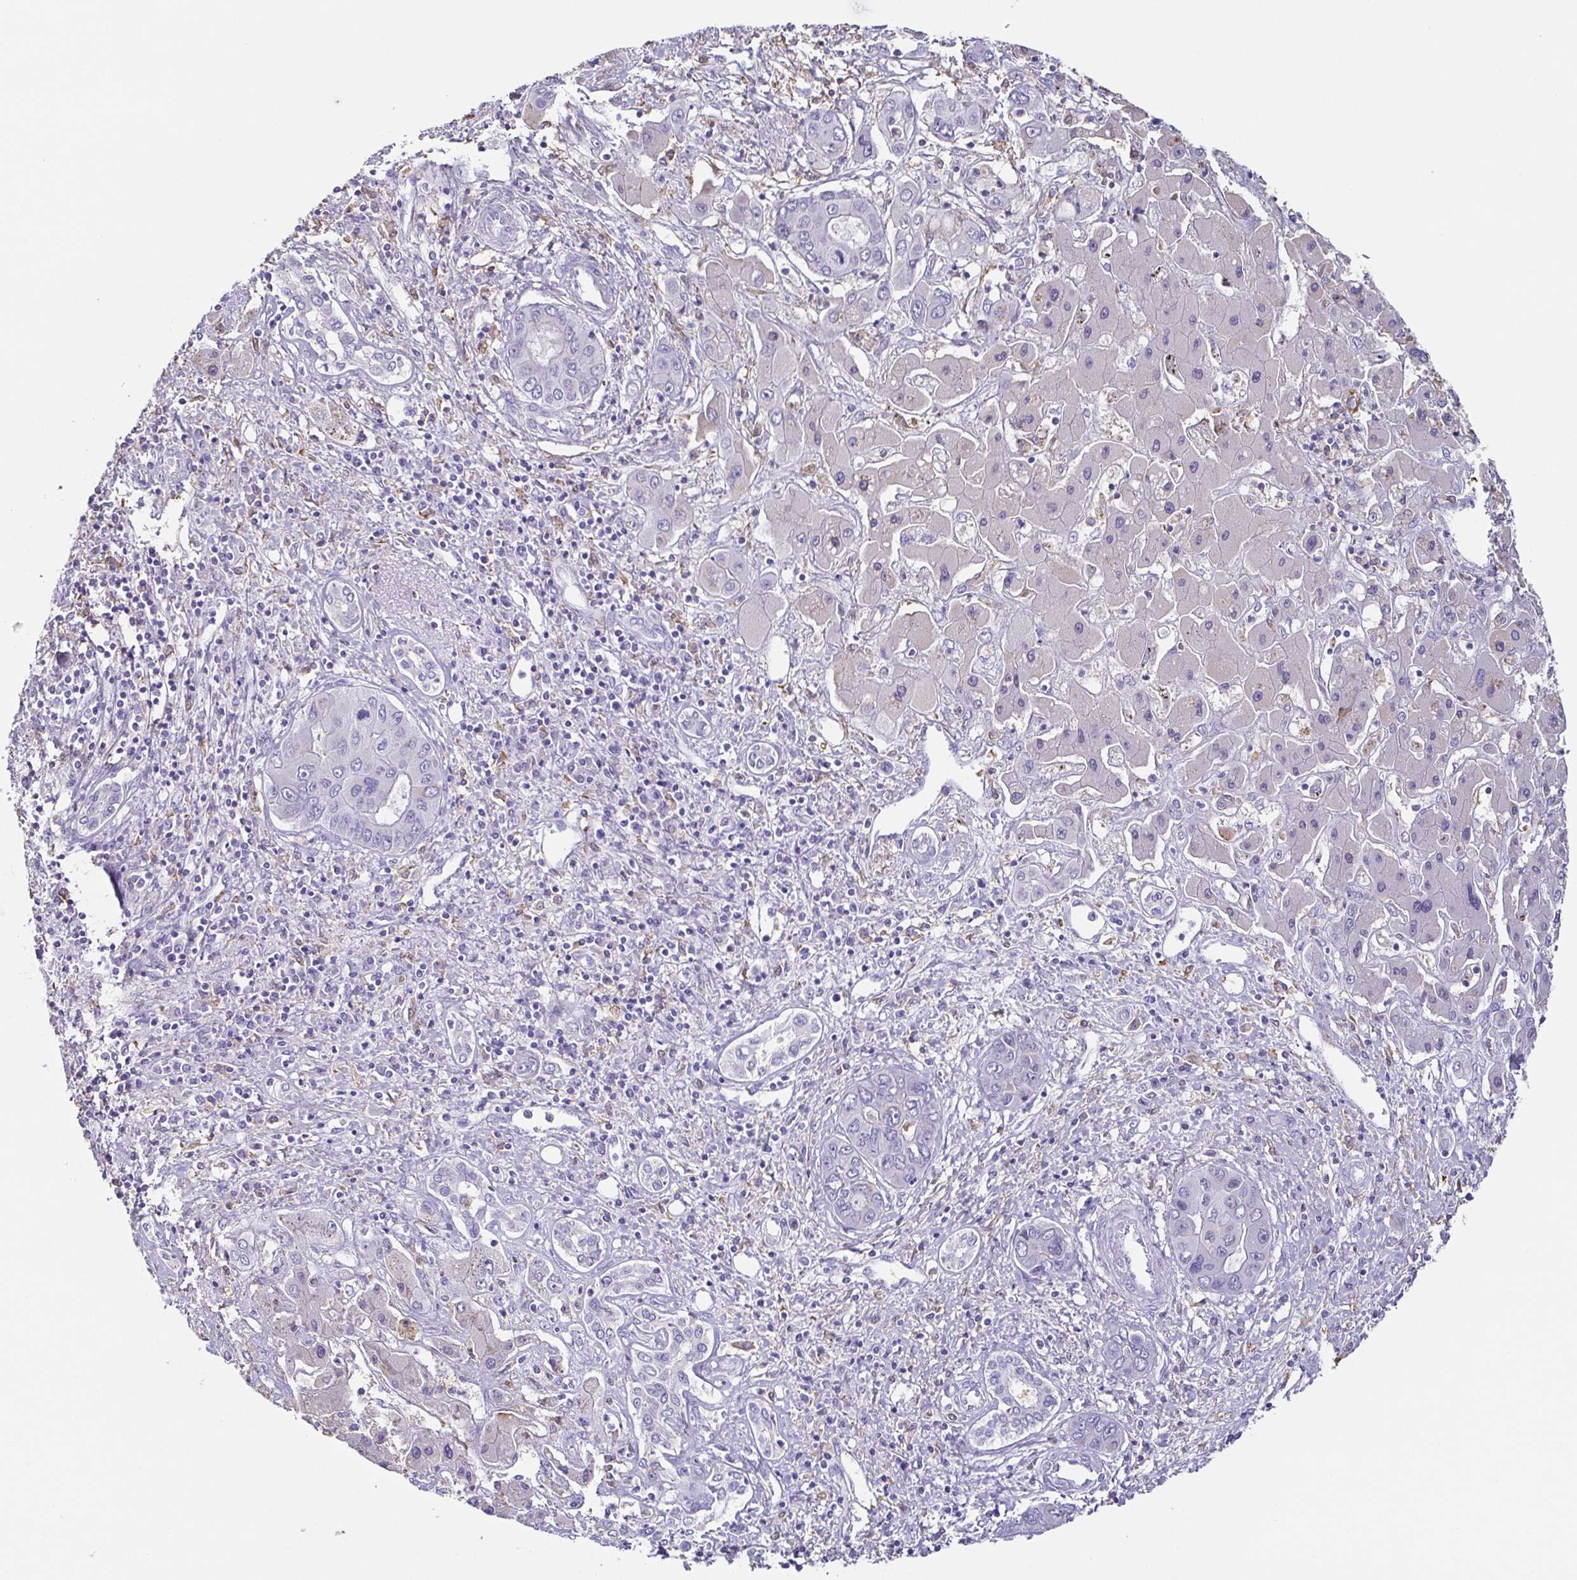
{"staining": {"intensity": "negative", "quantity": "none", "location": "none"}, "tissue": "liver cancer", "cell_type": "Tumor cells", "image_type": "cancer", "snomed": [{"axis": "morphology", "description": "Cholangiocarcinoma"}, {"axis": "topography", "description": "Liver"}], "caption": "DAB immunohistochemical staining of human liver cancer (cholangiocarcinoma) reveals no significant expression in tumor cells.", "gene": "ANXA10", "patient": {"sex": "male", "age": 67}}